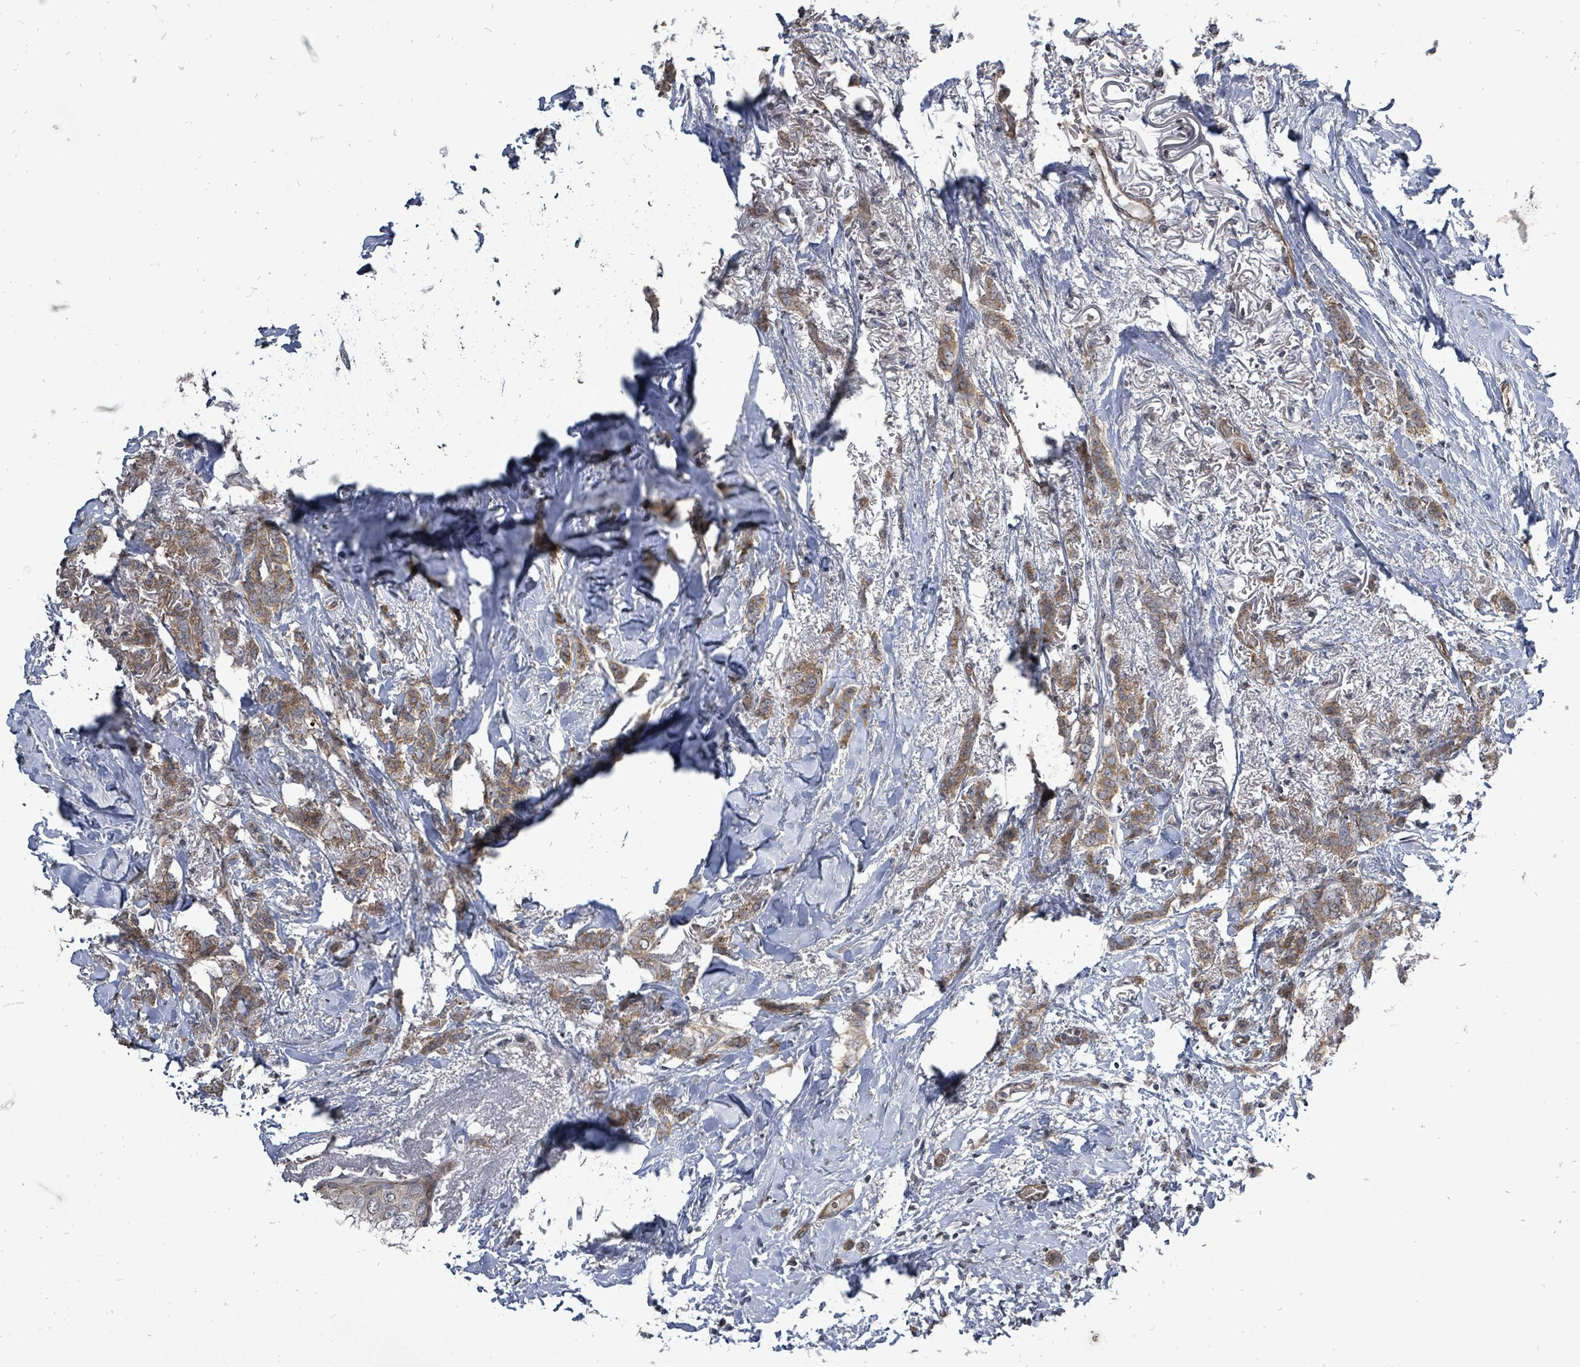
{"staining": {"intensity": "moderate", "quantity": ">75%", "location": "cytoplasmic/membranous"}, "tissue": "breast cancer", "cell_type": "Tumor cells", "image_type": "cancer", "snomed": [{"axis": "morphology", "description": "Duct carcinoma"}, {"axis": "topography", "description": "Breast"}], "caption": "Immunohistochemistry staining of infiltrating ductal carcinoma (breast), which shows medium levels of moderate cytoplasmic/membranous staining in approximately >75% of tumor cells indicating moderate cytoplasmic/membranous protein expression. The staining was performed using DAB (3,3'-diaminobenzidine) (brown) for protein detection and nuclei were counterstained in hematoxylin (blue).", "gene": "RALGAPB", "patient": {"sex": "female", "age": 72}}